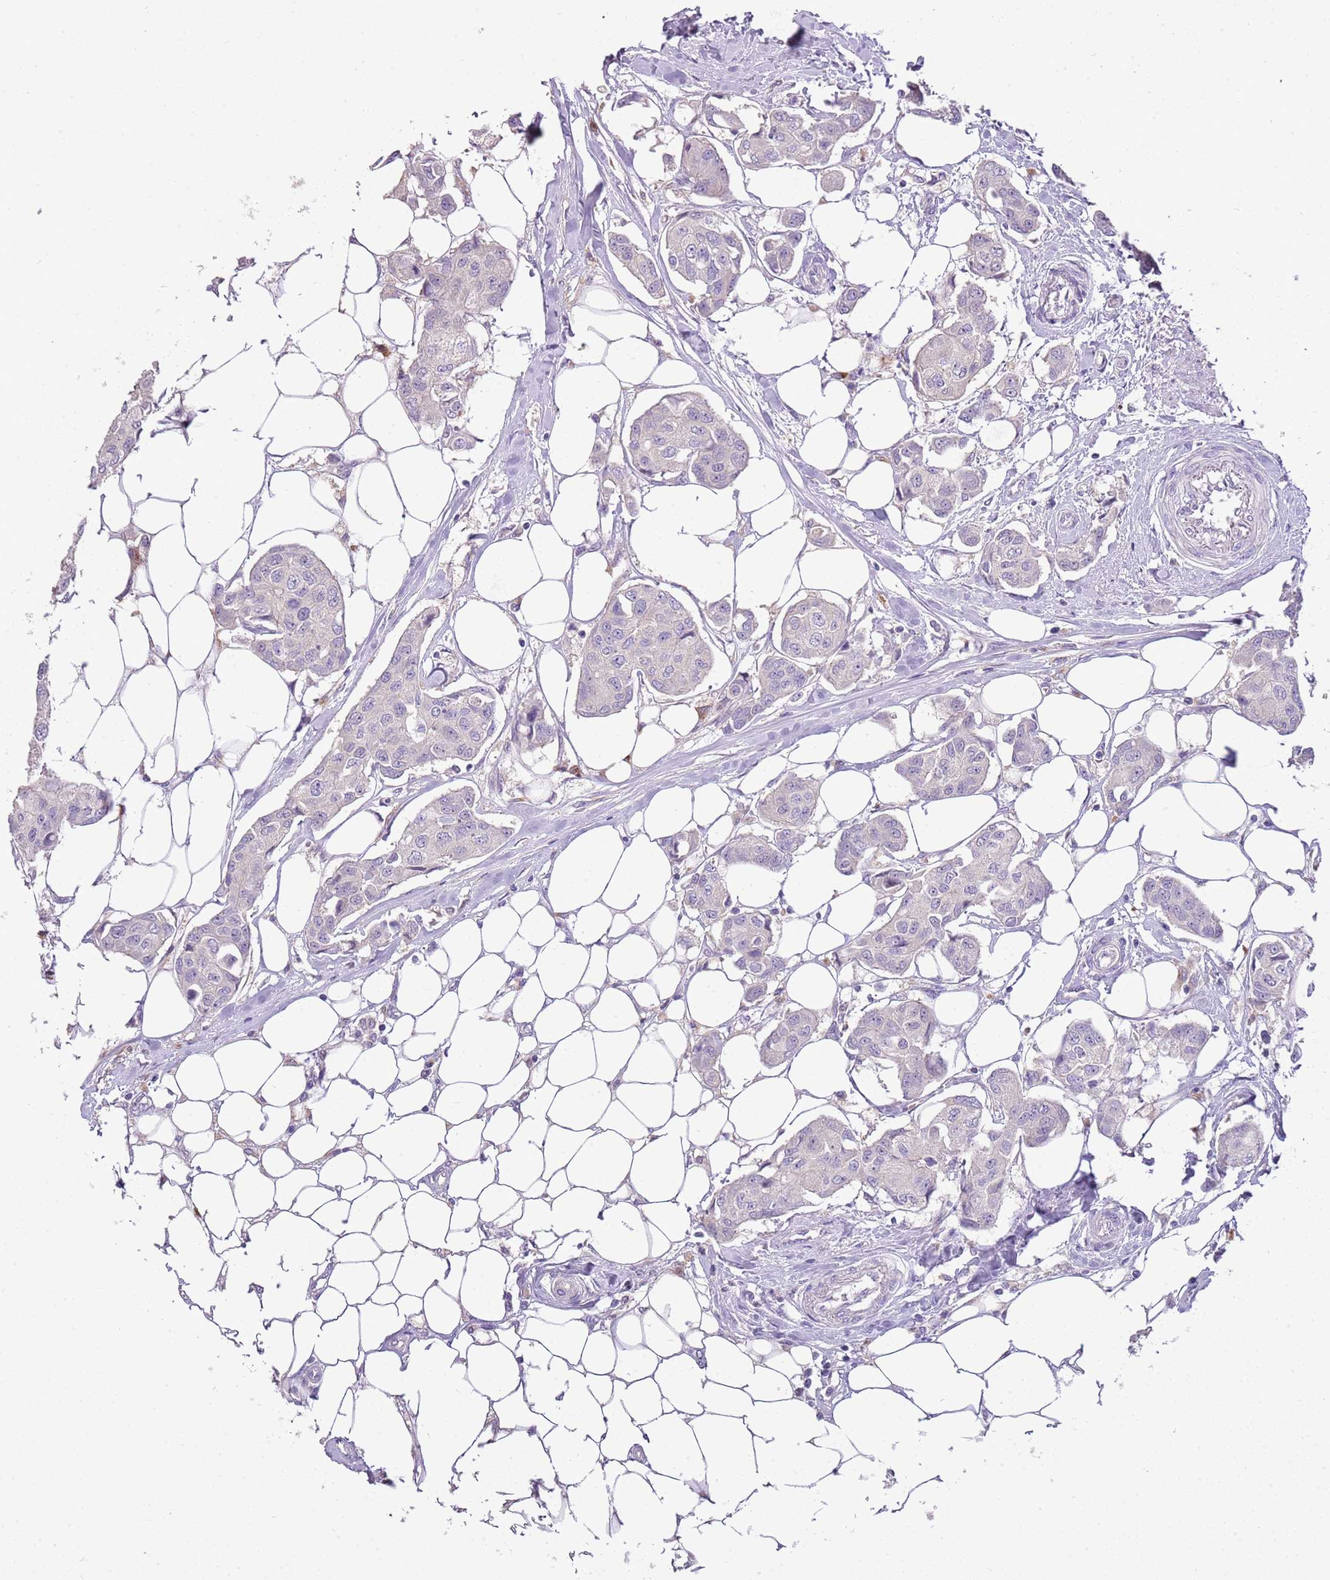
{"staining": {"intensity": "negative", "quantity": "none", "location": "none"}, "tissue": "breast cancer", "cell_type": "Tumor cells", "image_type": "cancer", "snomed": [{"axis": "morphology", "description": "Duct carcinoma"}, {"axis": "topography", "description": "Breast"}, {"axis": "topography", "description": "Lymph node"}], "caption": "This is a histopathology image of IHC staining of infiltrating ductal carcinoma (breast), which shows no positivity in tumor cells.", "gene": "SCAMP5", "patient": {"sex": "female", "age": 80}}